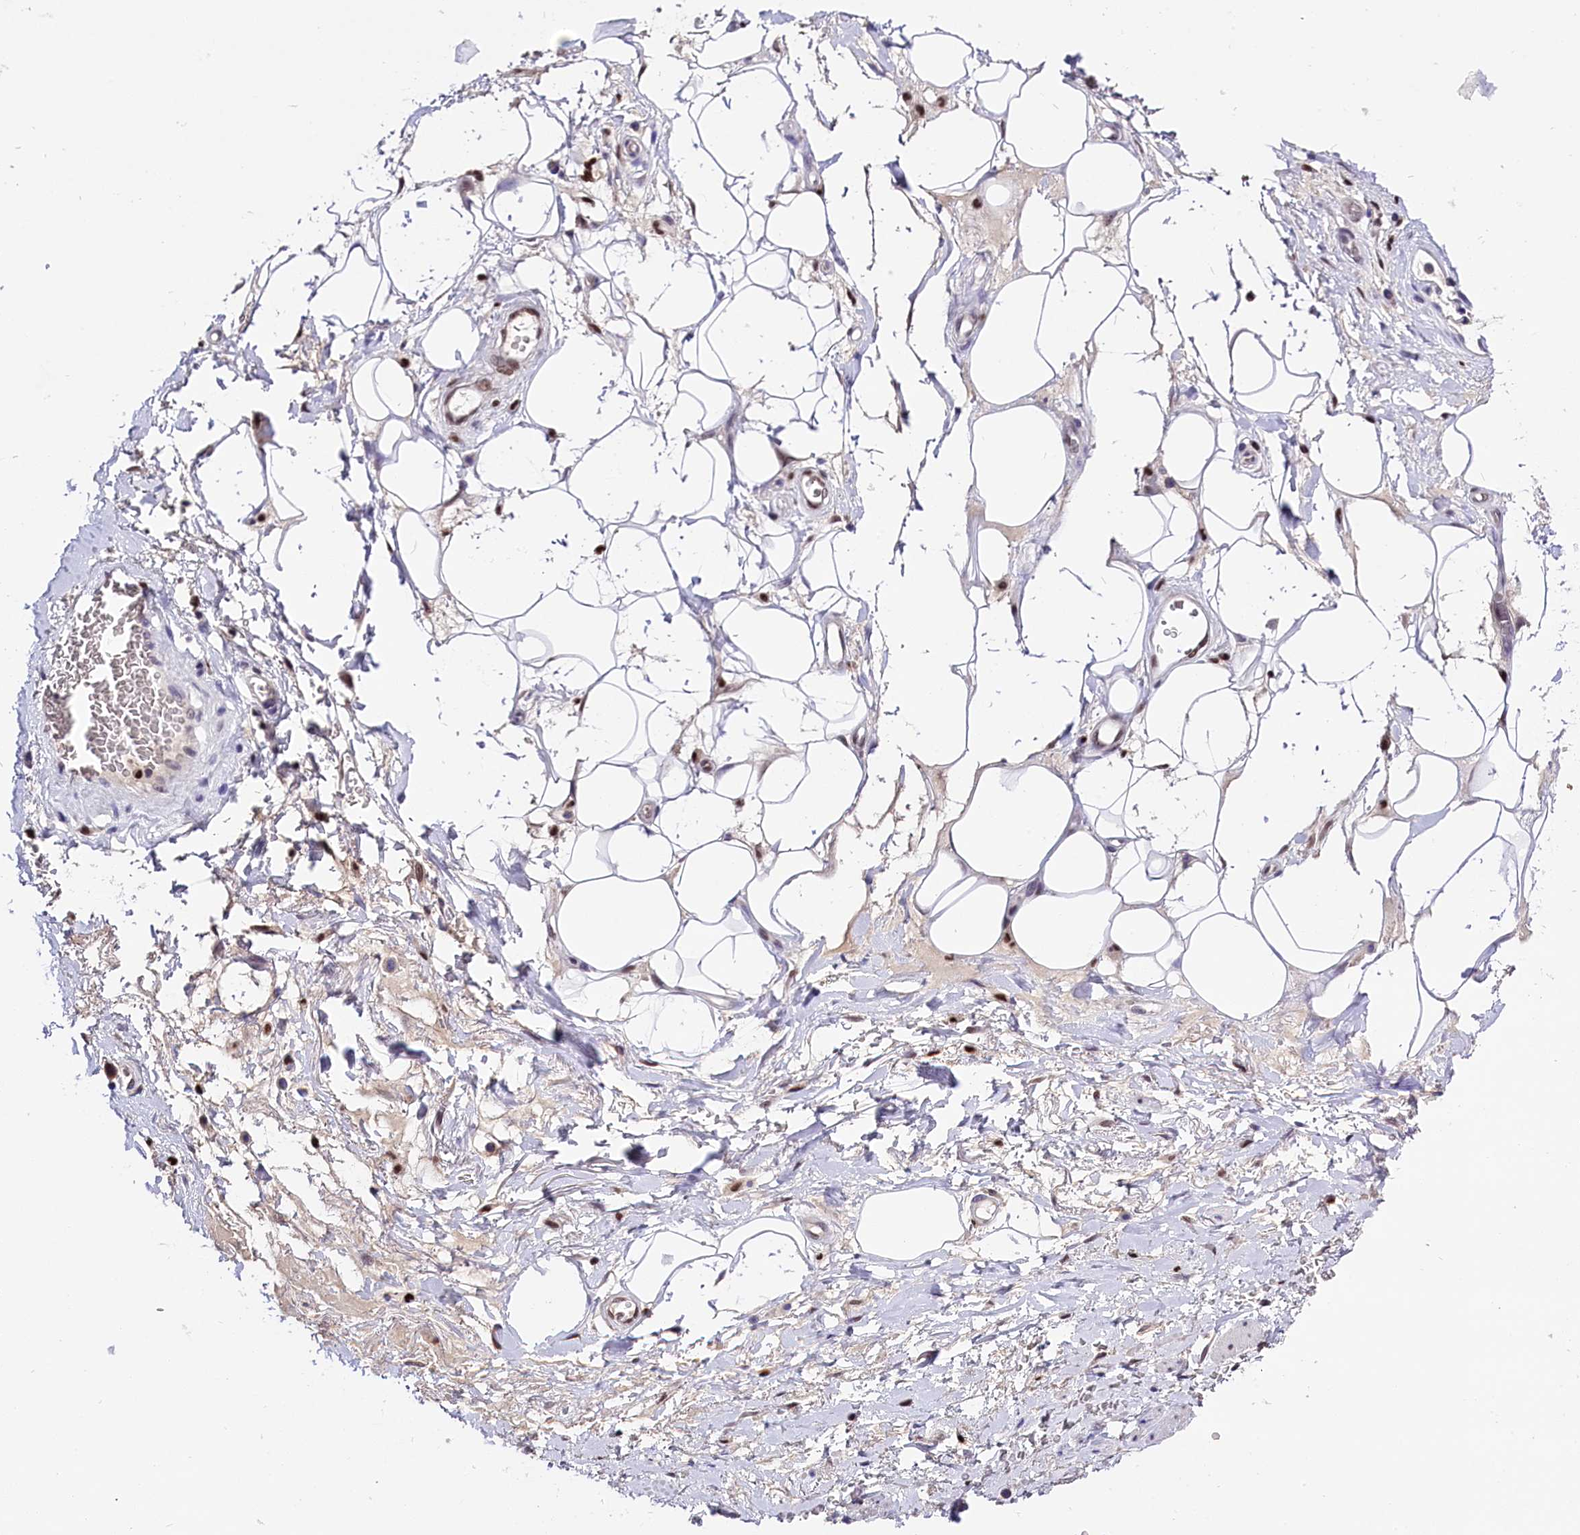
{"staining": {"intensity": "negative", "quantity": "none", "location": "none"}, "tissue": "adipose tissue", "cell_type": "Adipocytes", "image_type": "normal", "snomed": [{"axis": "morphology", "description": "Normal tissue, NOS"}, {"axis": "morphology", "description": "Adenocarcinoma, NOS"}, {"axis": "topography", "description": "Rectum"}, {"axis": "topography", "description": "Vagina"}, {"axis": "topography", "description": "Peripheral nerve tissue"}], "caption": "This histopathology image is of normal adipose tissue stained with immunohistochemistry to label a protein in brown with the nuclei are counter-stained blue. There is no expression in adipocytes.", "gene": "BTBD9", "patient": {"sex": "female", "age": 71}}